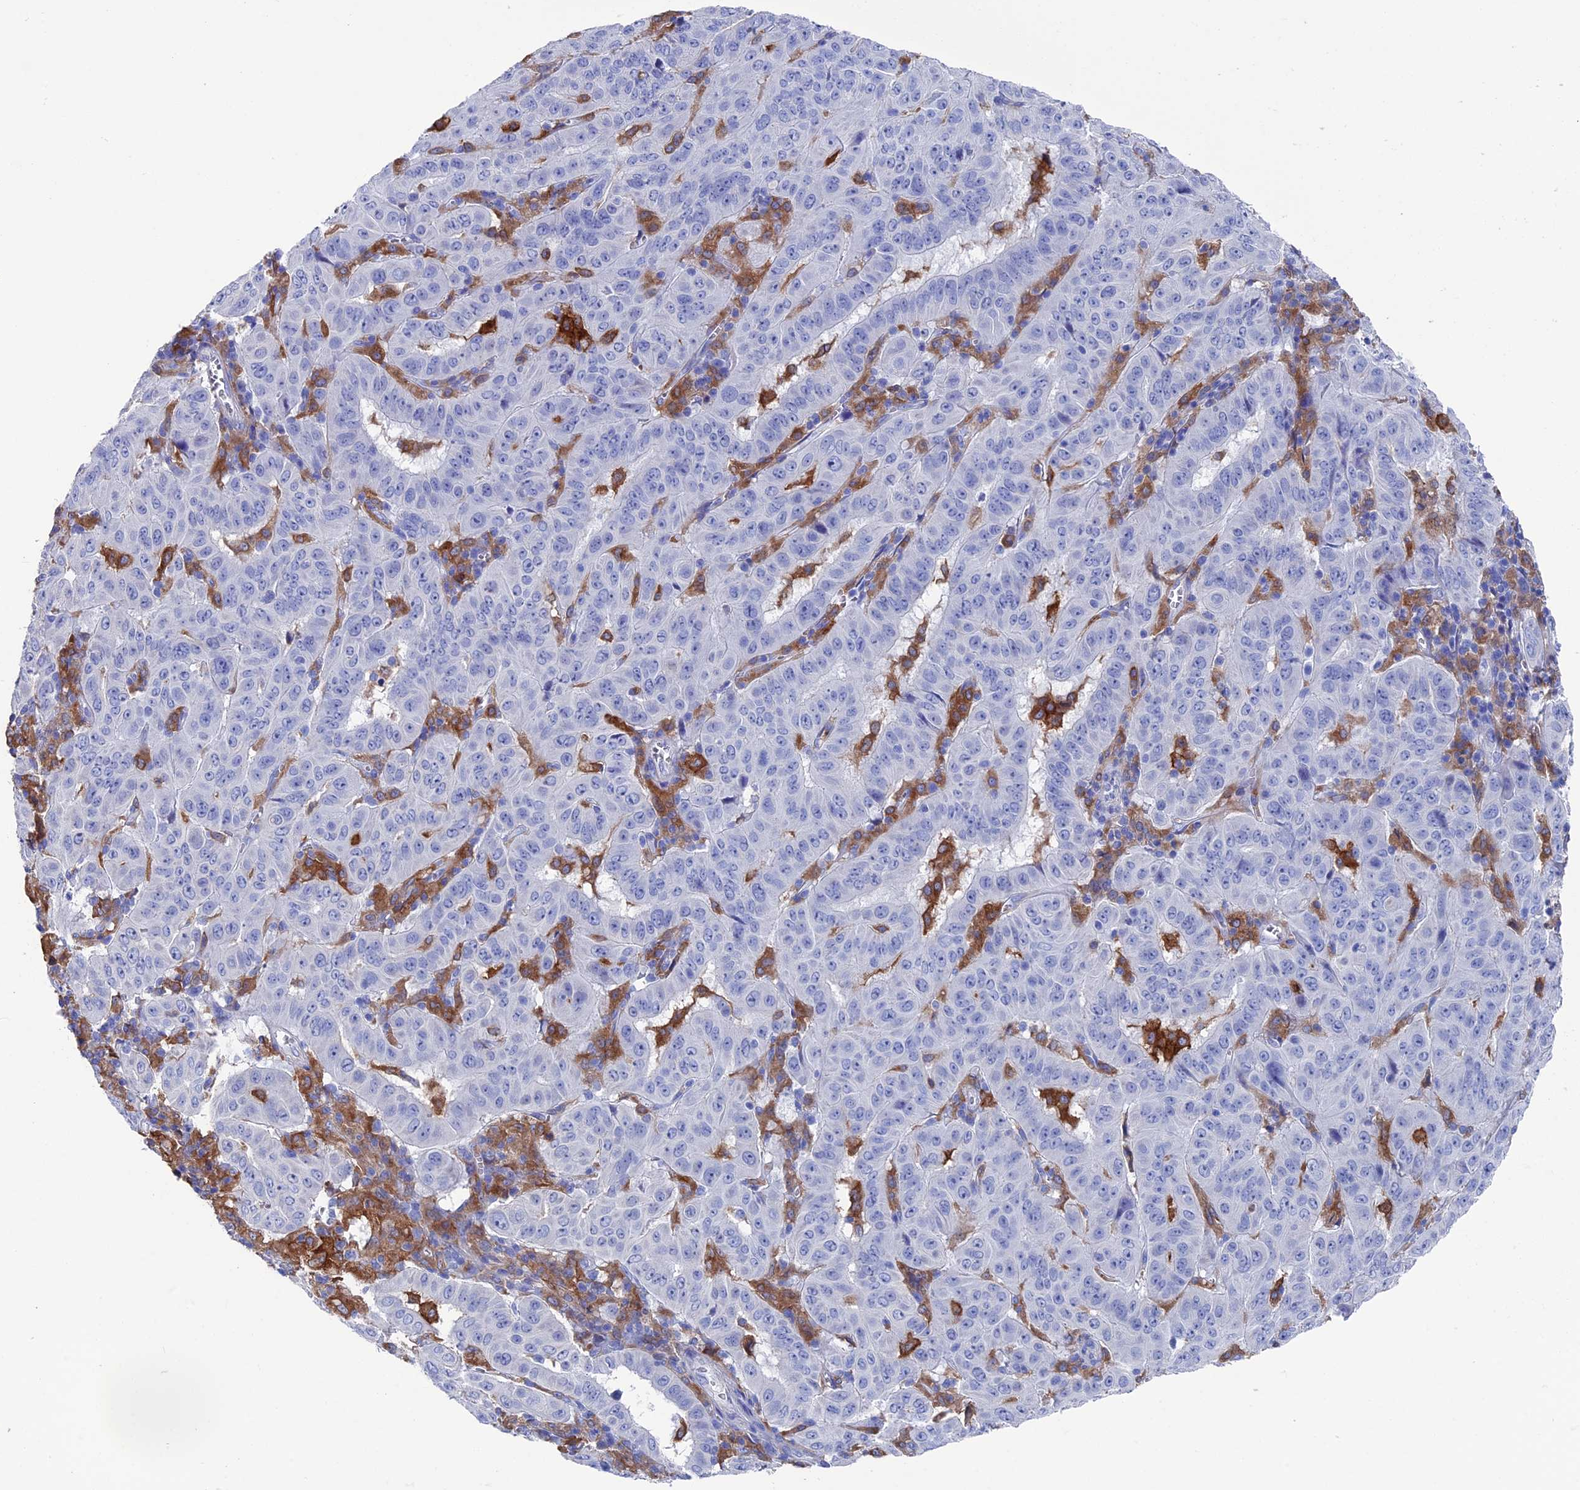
{"staining": {"intensity": "negative", "quantity": "none", "location": "none"}, "tissue": "pancreatic cancer", "cell_type": "Tumor cells", "image_type": "cancer", "snomed": [{"axis": "morphology", "description": "Adenocarcinoma, NOS"}, {"axis": "topography", "description": "Pancreas"}], "caption": "The photomicrograph displays no staining of tumor cells in adenocarcinoma (pancreatic).", "gene": "TYROBP", "patient": {"sex": "male", "age": 63}}